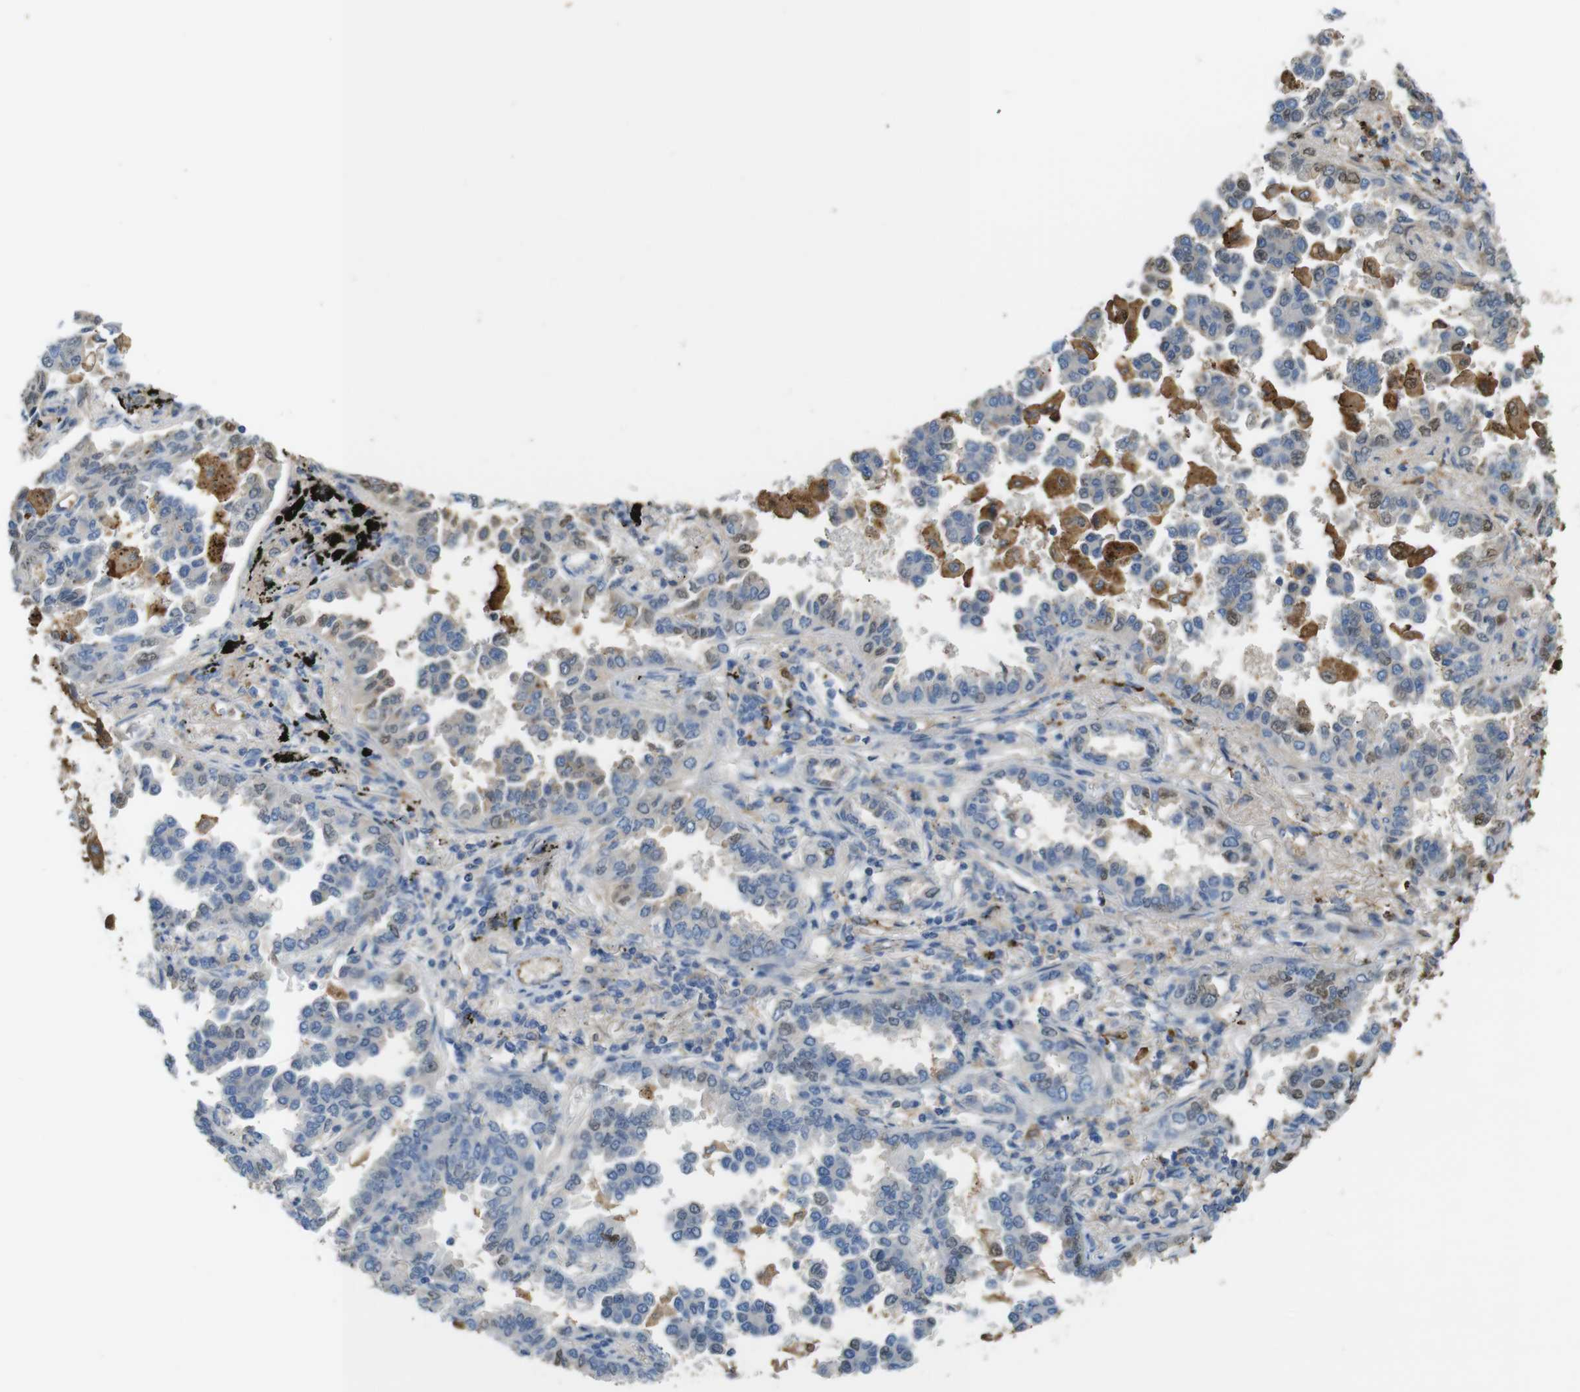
{"staining": {"intensity": "moderate", "quantity": "<25%", "location": "cytoplasmic/membranous"}, "tissue": "lung cancer", "cell_type": "Tumor cells", "image_type": "cancer", "snomed": [{"axis": "morphology", "description": "Normal tissue, NOS"}, {"axis": "morphology", "description": "Adenocarcinoma, NOS"}, {"axis": "topography", "description": "Lung"}], "caption": "Protein expression analysis of human lung adenocarcinoma reveals moderate cytoplasmic/membranous positivity in about <25% of tumor cells.", "gene": "LTBP4", "patient": {"sex": "male", "age": 59}}